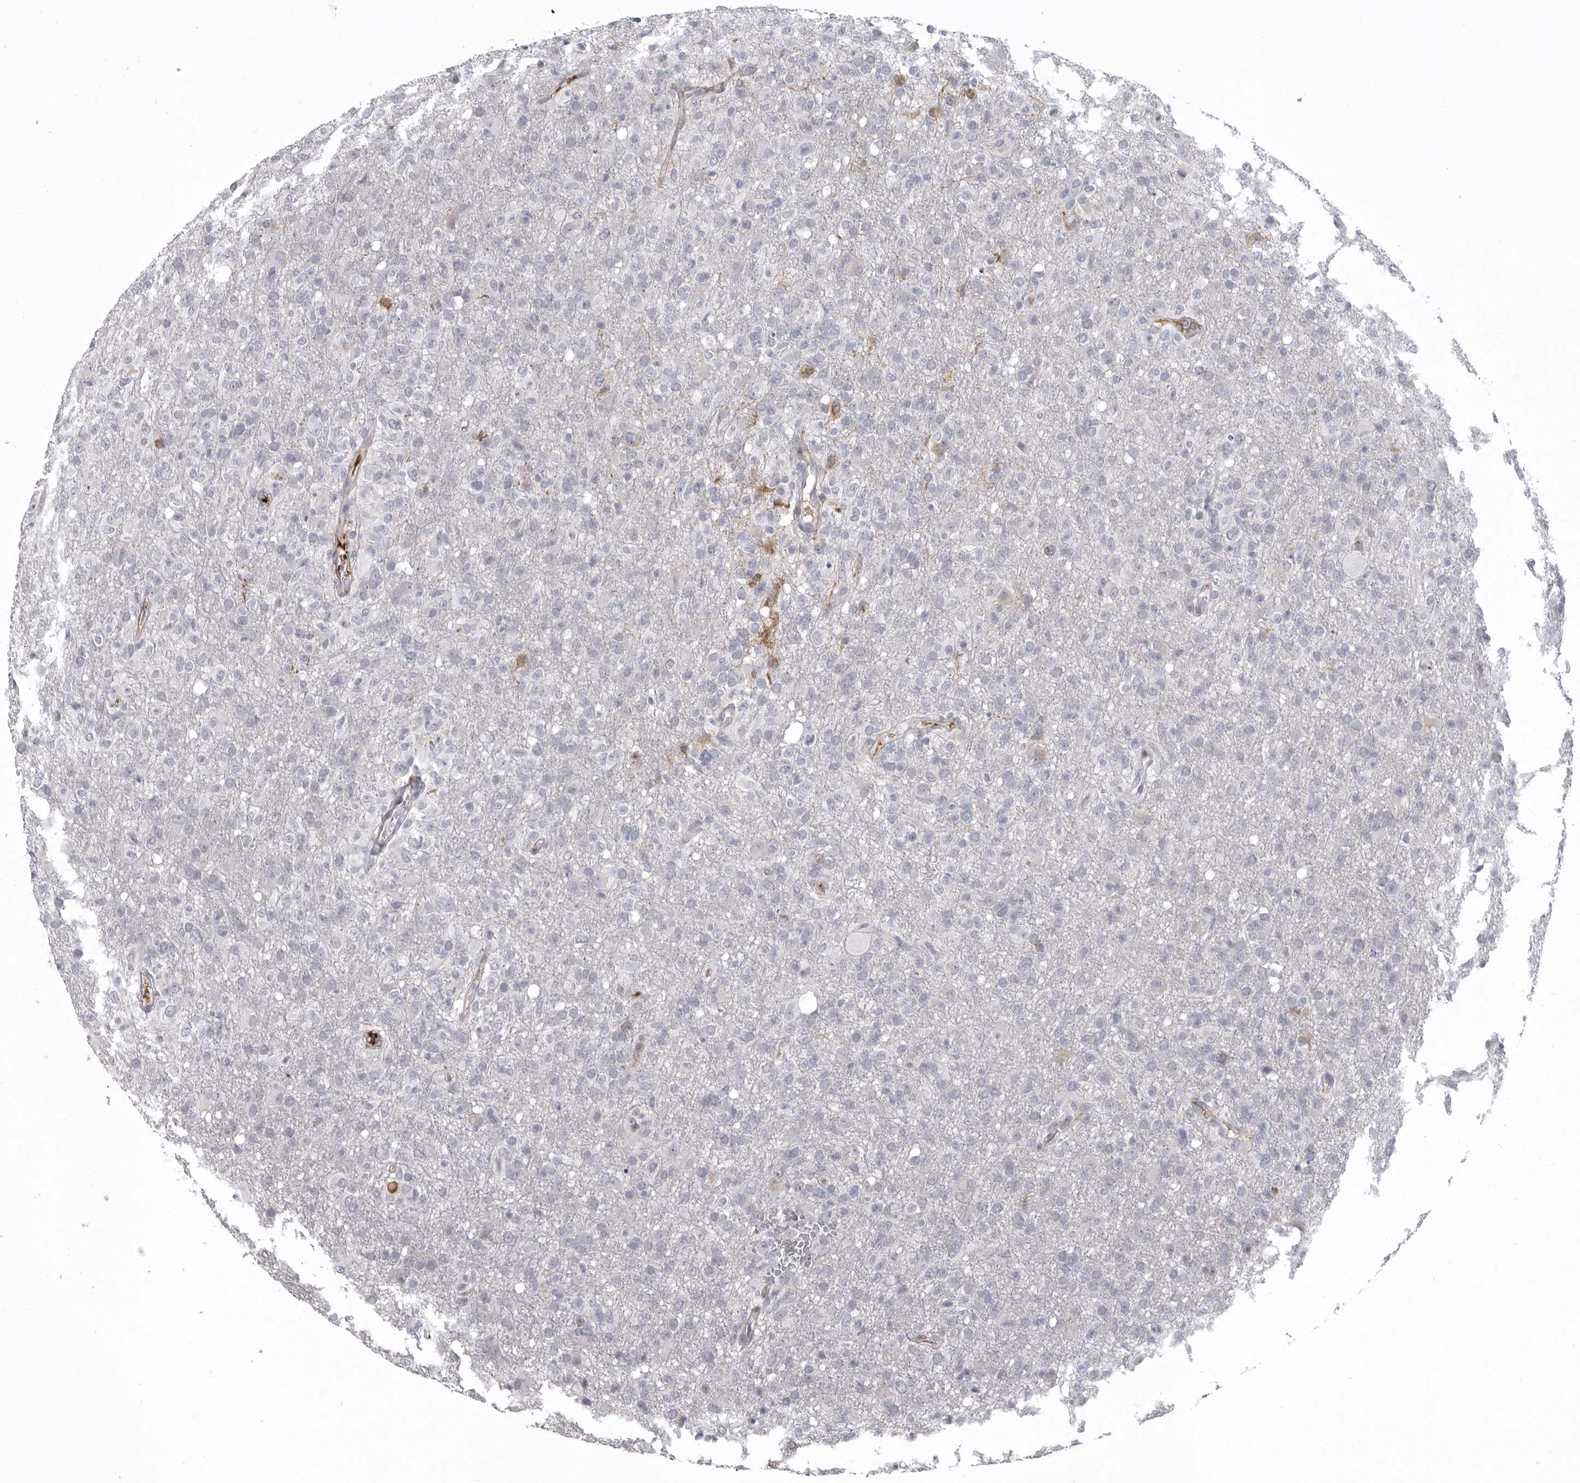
{"staining": {"intensity": "negative", "quantity": "none", "location": "none"}, "tissue": "glioma", "cell_type": "Tumor cells", "image_type": "cancer", "snomed": [{"axis": "morphology", "description": "Glioma, malignant, High grade"}, {"axis": "topography", "description": "Brain"}], "caption": "An immunohistochemistry micrograph of malignant high-grade glioma is shown. There is no staining in tumor cells of malignant high-grade glioma.", "gene": "SERPING1", "patient": {"sex": "female", "age": 57}}